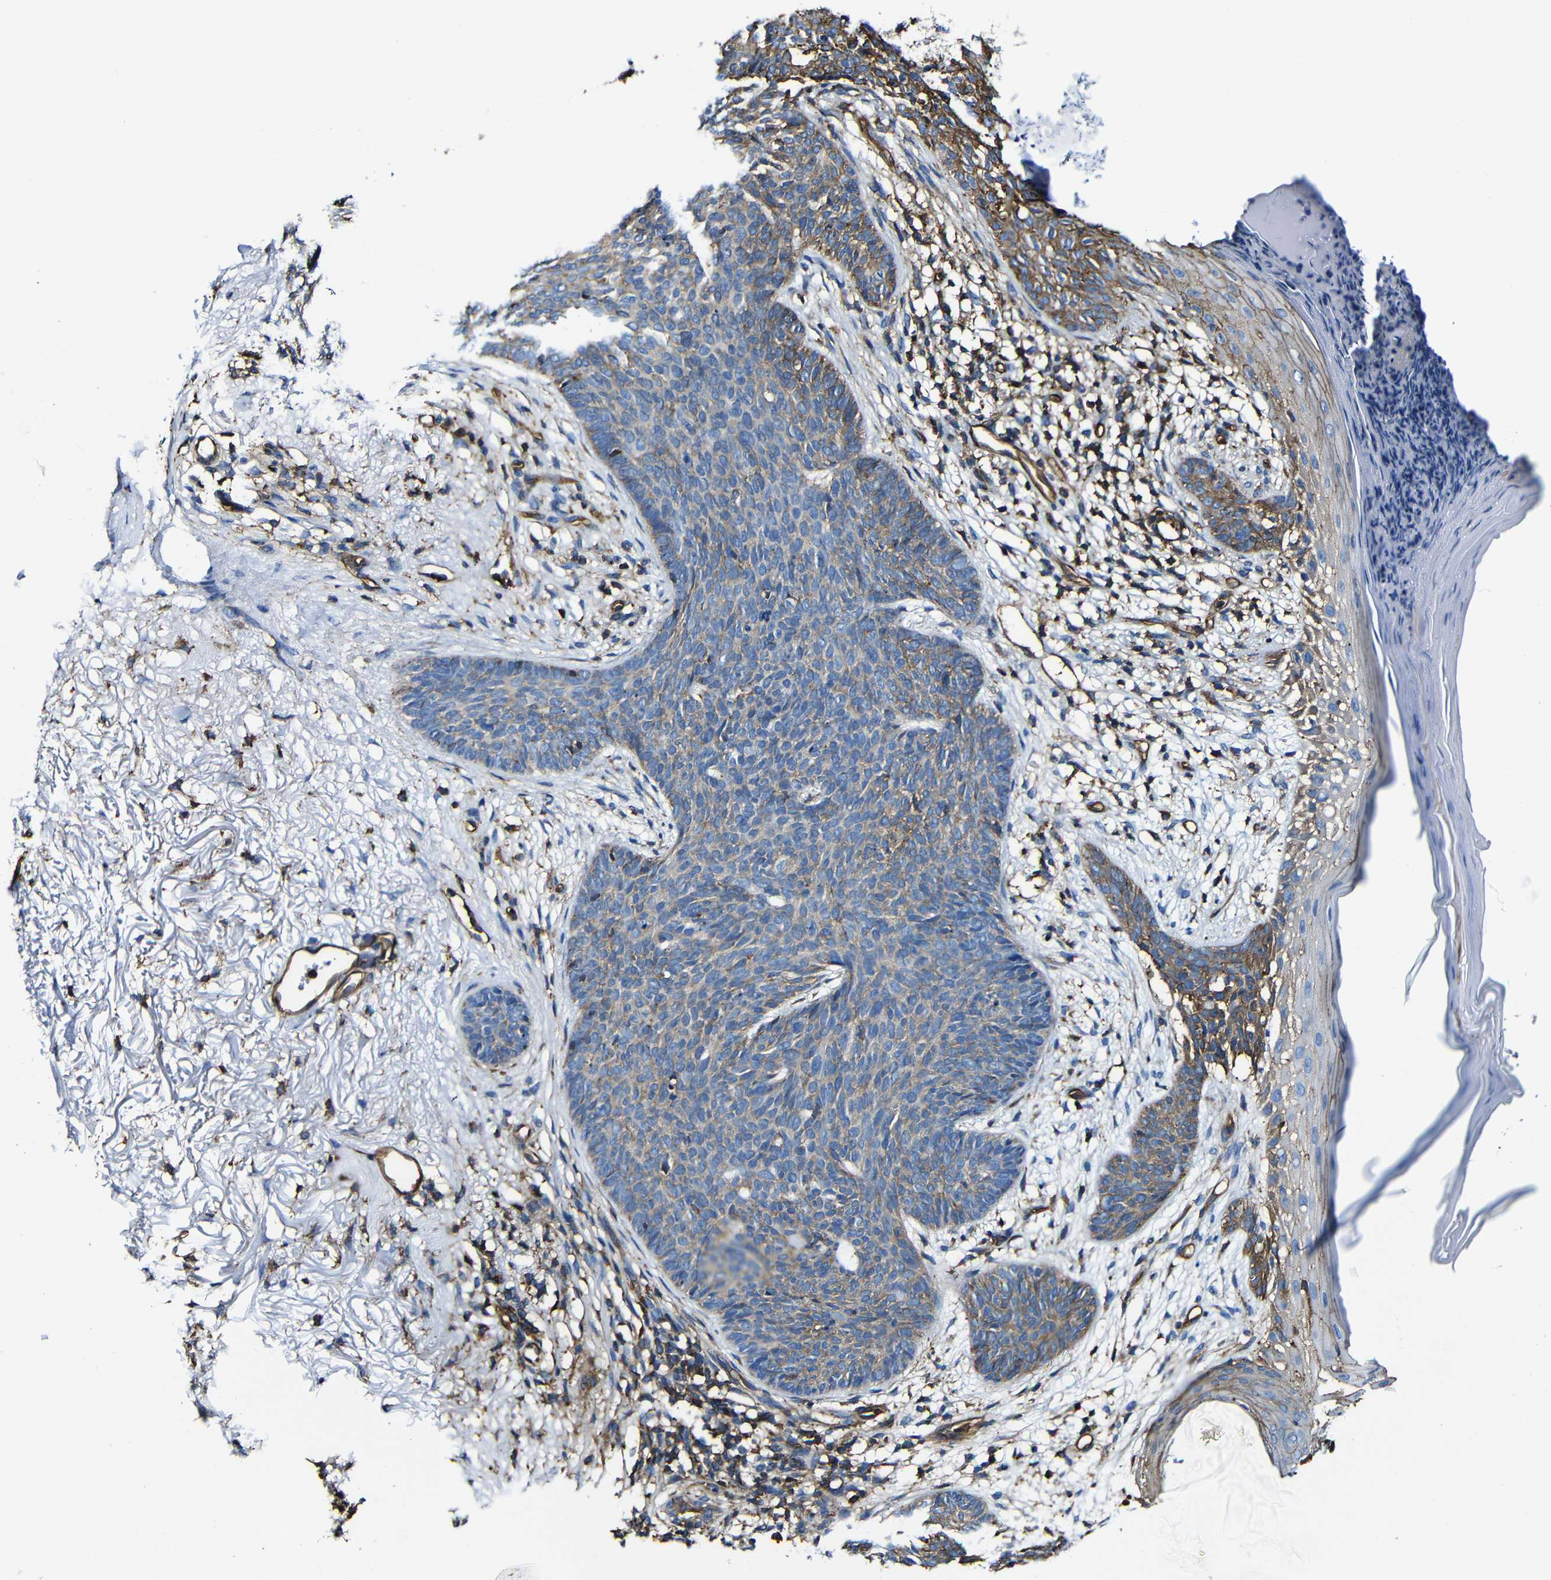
{"staining": {"intensity": "moderate", "quantity": "25%-75%", "location": "cytoplasmic/membranous"}, "tissue": "skin cancer", "cell_type": "Tumor cells", "image_type": "cancer", "snomed": [{"axis": "morphology", "description": "Normal tissue, NOS"}, {"axis": "morphology", "description": "Basal cell carcinoma"}, {"axis": "topography", "description": "Skin"}], "caption": "The immunohistochemical stain shows moderate cytoplasmic/membranous expression in tumor cells of skin basal cell carcinoma tissue. Nuclei are stained in blue.", "gene": "MSN", "patient": {"sex": "female", "age": 70}}